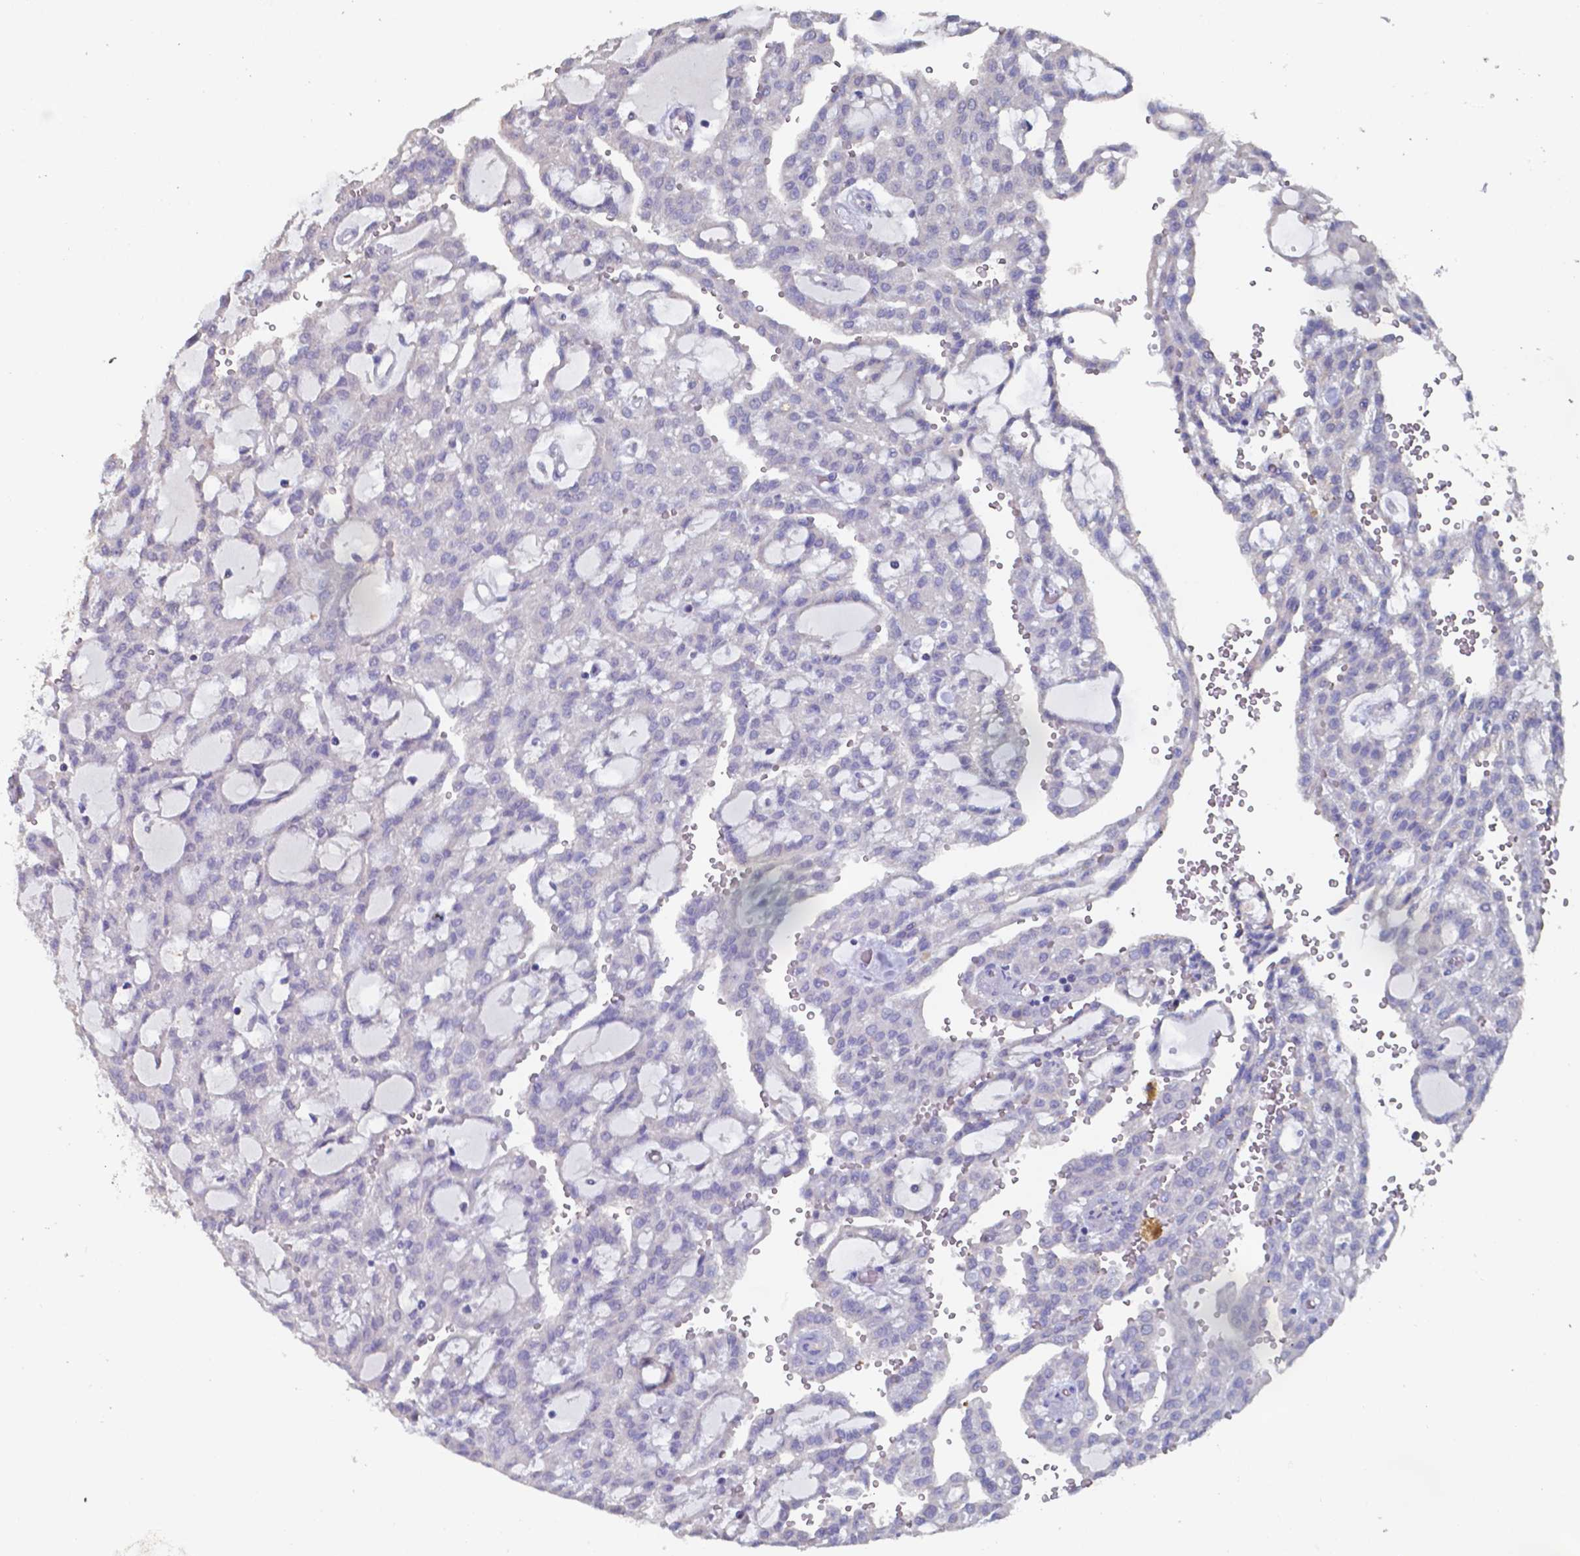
{"staining": {"intensity": "negative", "quantity": "none", "location": "none"}, "tissue": "renal cancer", "cell_type": "Tumor cells", "image_type": "cancer", "snomed": [{"axis": "morphology", "description": "Adenocarcinoma, NOS"}, {"axis": "topography", "description": "Kidney"}], "caption": "Tumor cells show no significant protein positivity in adenocarcinoma (renal).", "gene": "FOXJ1", "patient": {"sex": "male", "age": 63}}